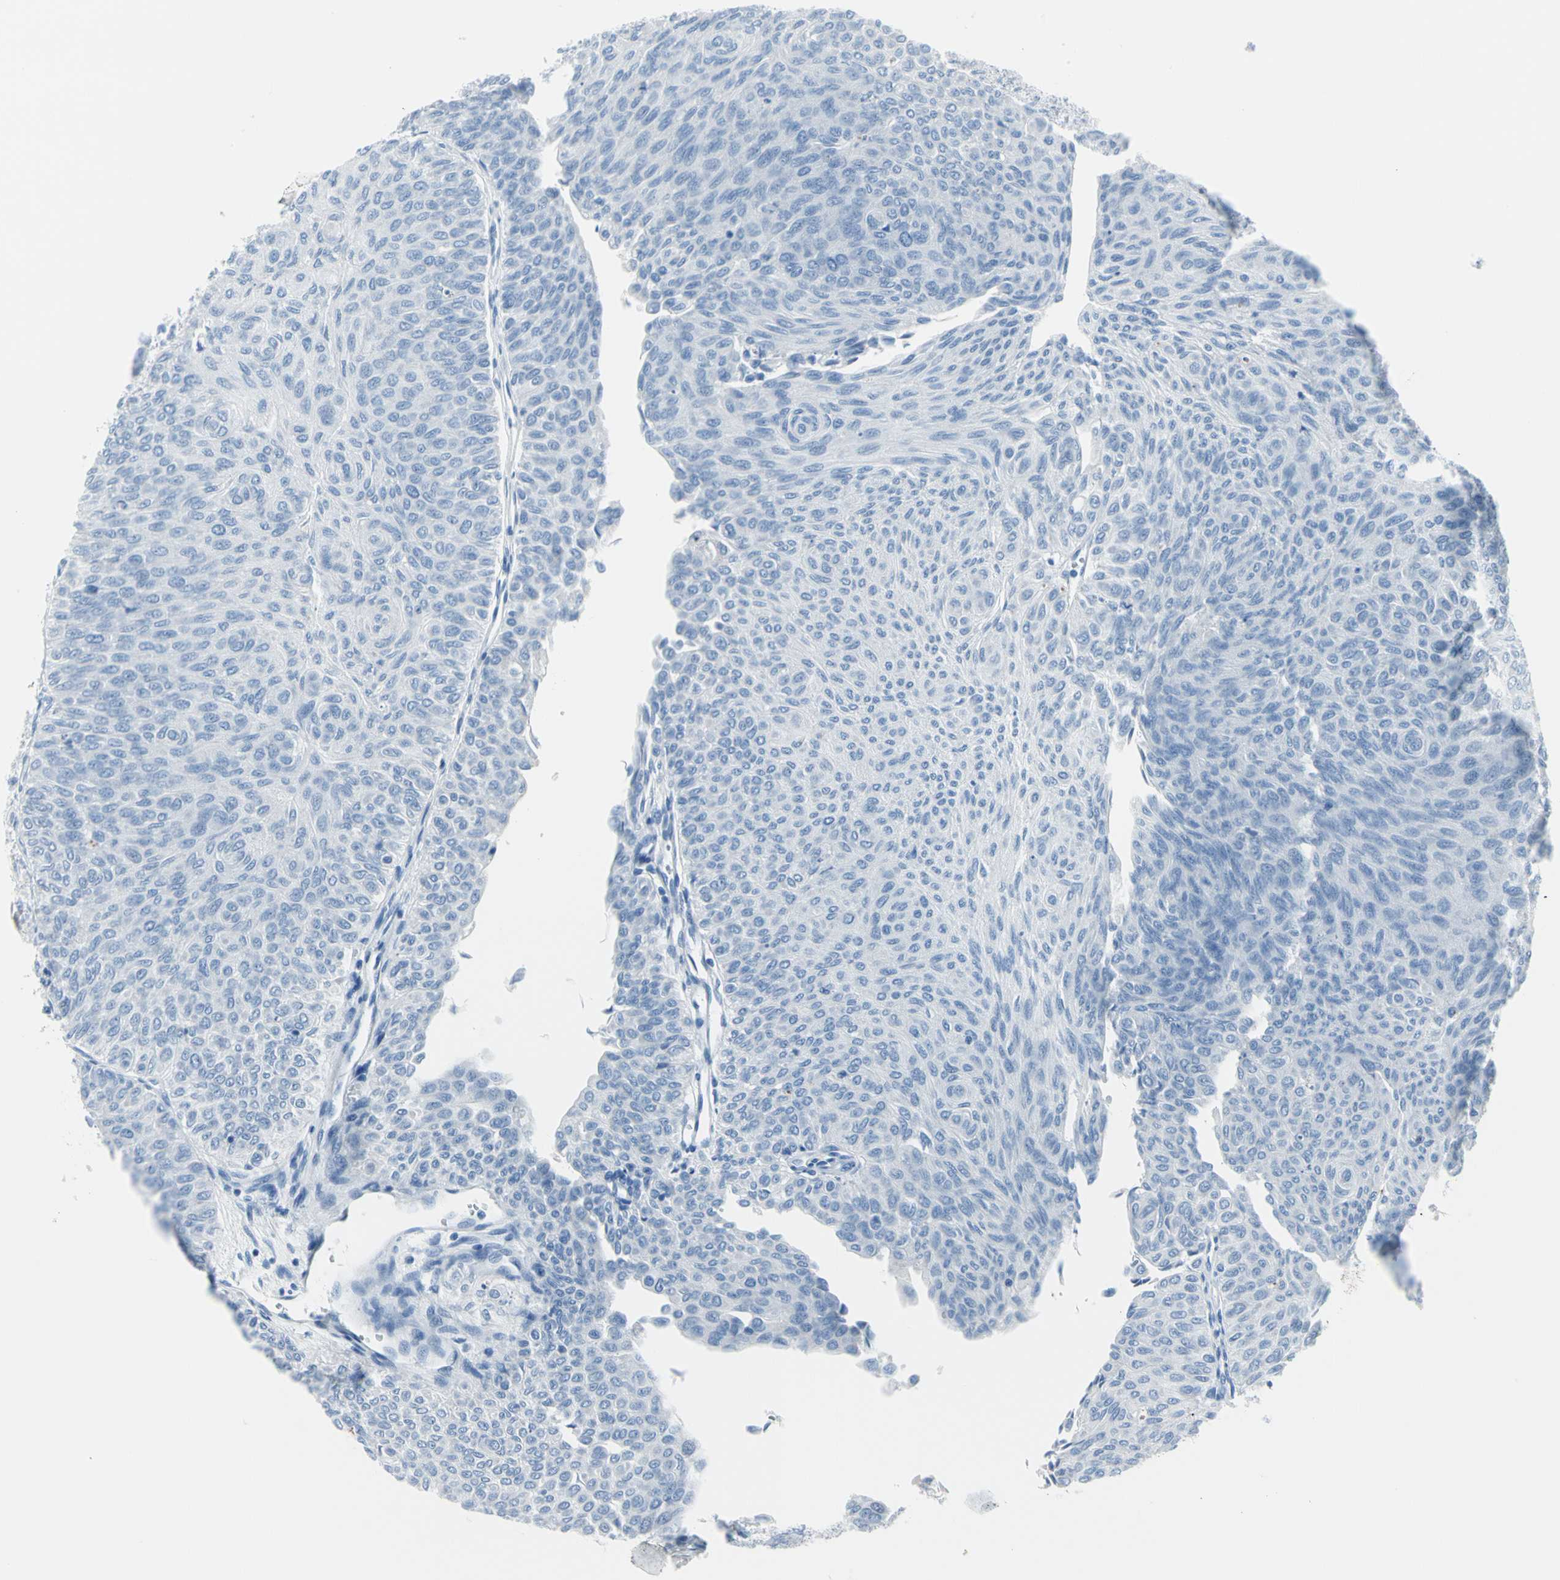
{"staining": {"intensity": "negative", "quantity": "none", "location": "none"}, "tissue": "urothelial cancer", "cell_type": "Tumor cells", "image_type": "cancer", "snomed": [{"axis": "morphology", "description": "Urothelial carcinoma, Low grade"}, {"axis": "topography", "description": "Urinary bladder"}], "caption": "Human urothelial cancer stained for a protein using IHC displays no staining in tumor cells.", "gene": "TPO", "patient": {"sex": "male", "age": 78}}